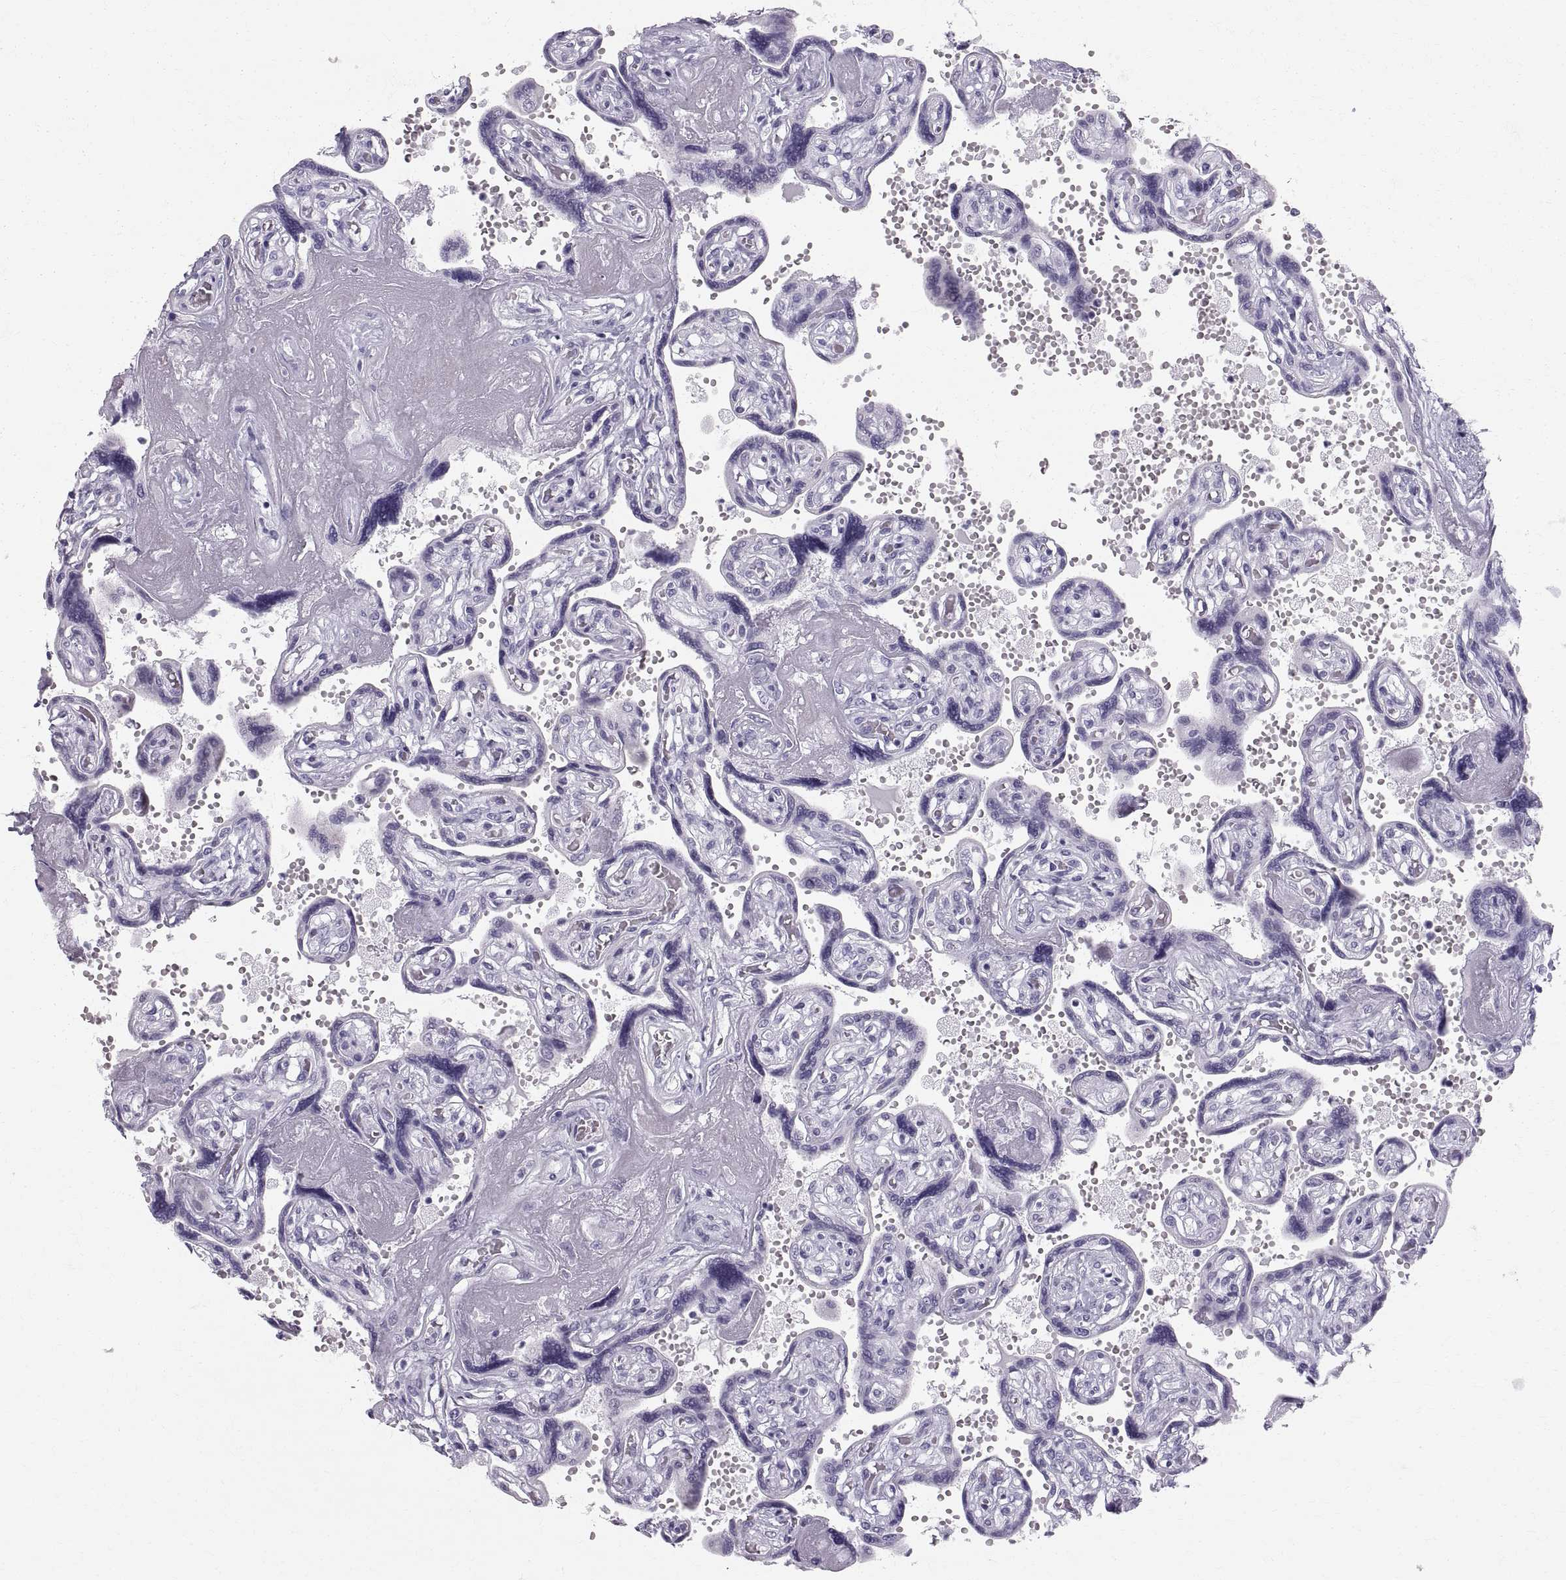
{"staining": {"intensity": "negative", "quantity": "none", "location": "none"}, "tissue": "placenta", "cell_type": "Decidual cells", "image_type": "normal", "snomed": [{"axis": "morphology", "description": "Normal tissue, NOS"}, {"axis": "topography", "description": "Placenta"}], "caption": "Immunohistochemistry of unremarkable human placenta reveals no staining in decidual cells.", "gene": "SLC22A6", "patient": {"sex": "female", "age": 32}}